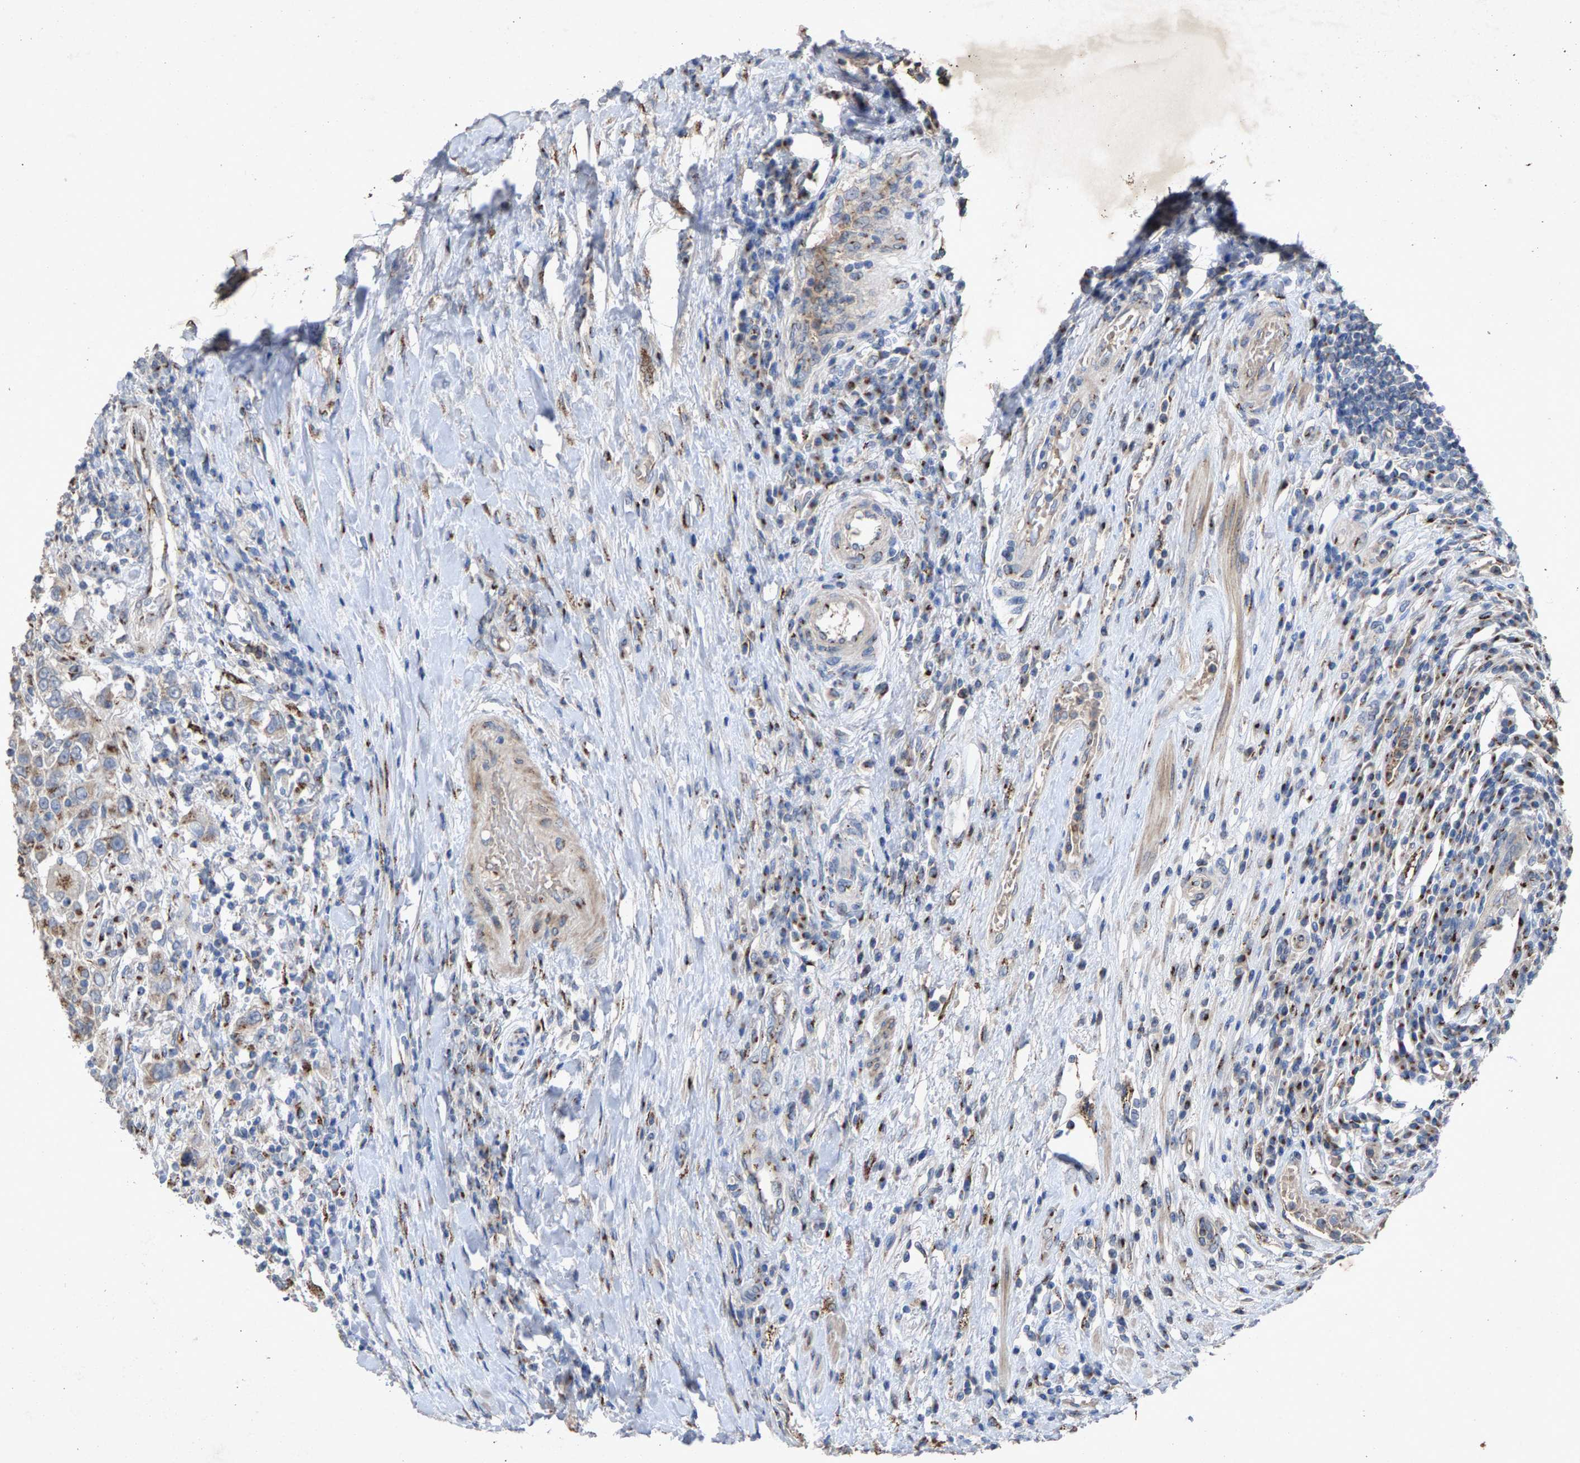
{"staining": {"intensity": "moderate", "quantity": "25%-75%", "location": "cytoplasmic/membranous"}, "tissue": "urothelial cancer", "cell_type": "Tumor cells", "image_type": "cancer", "snomed": [{"axis": "morphology", "description": "Urothelial carcinoma, High grade"}, {"axis": "topography", "description": "Urinary bladder"}], "caption": "This image shows IHC staining of urothelial cancer, with medium moderate cytoplasmic/membranous staining in about 25%-75% of tumor cells.", "gene": "MAN2A1", "patient": {"sex": "female", "age": 80}}